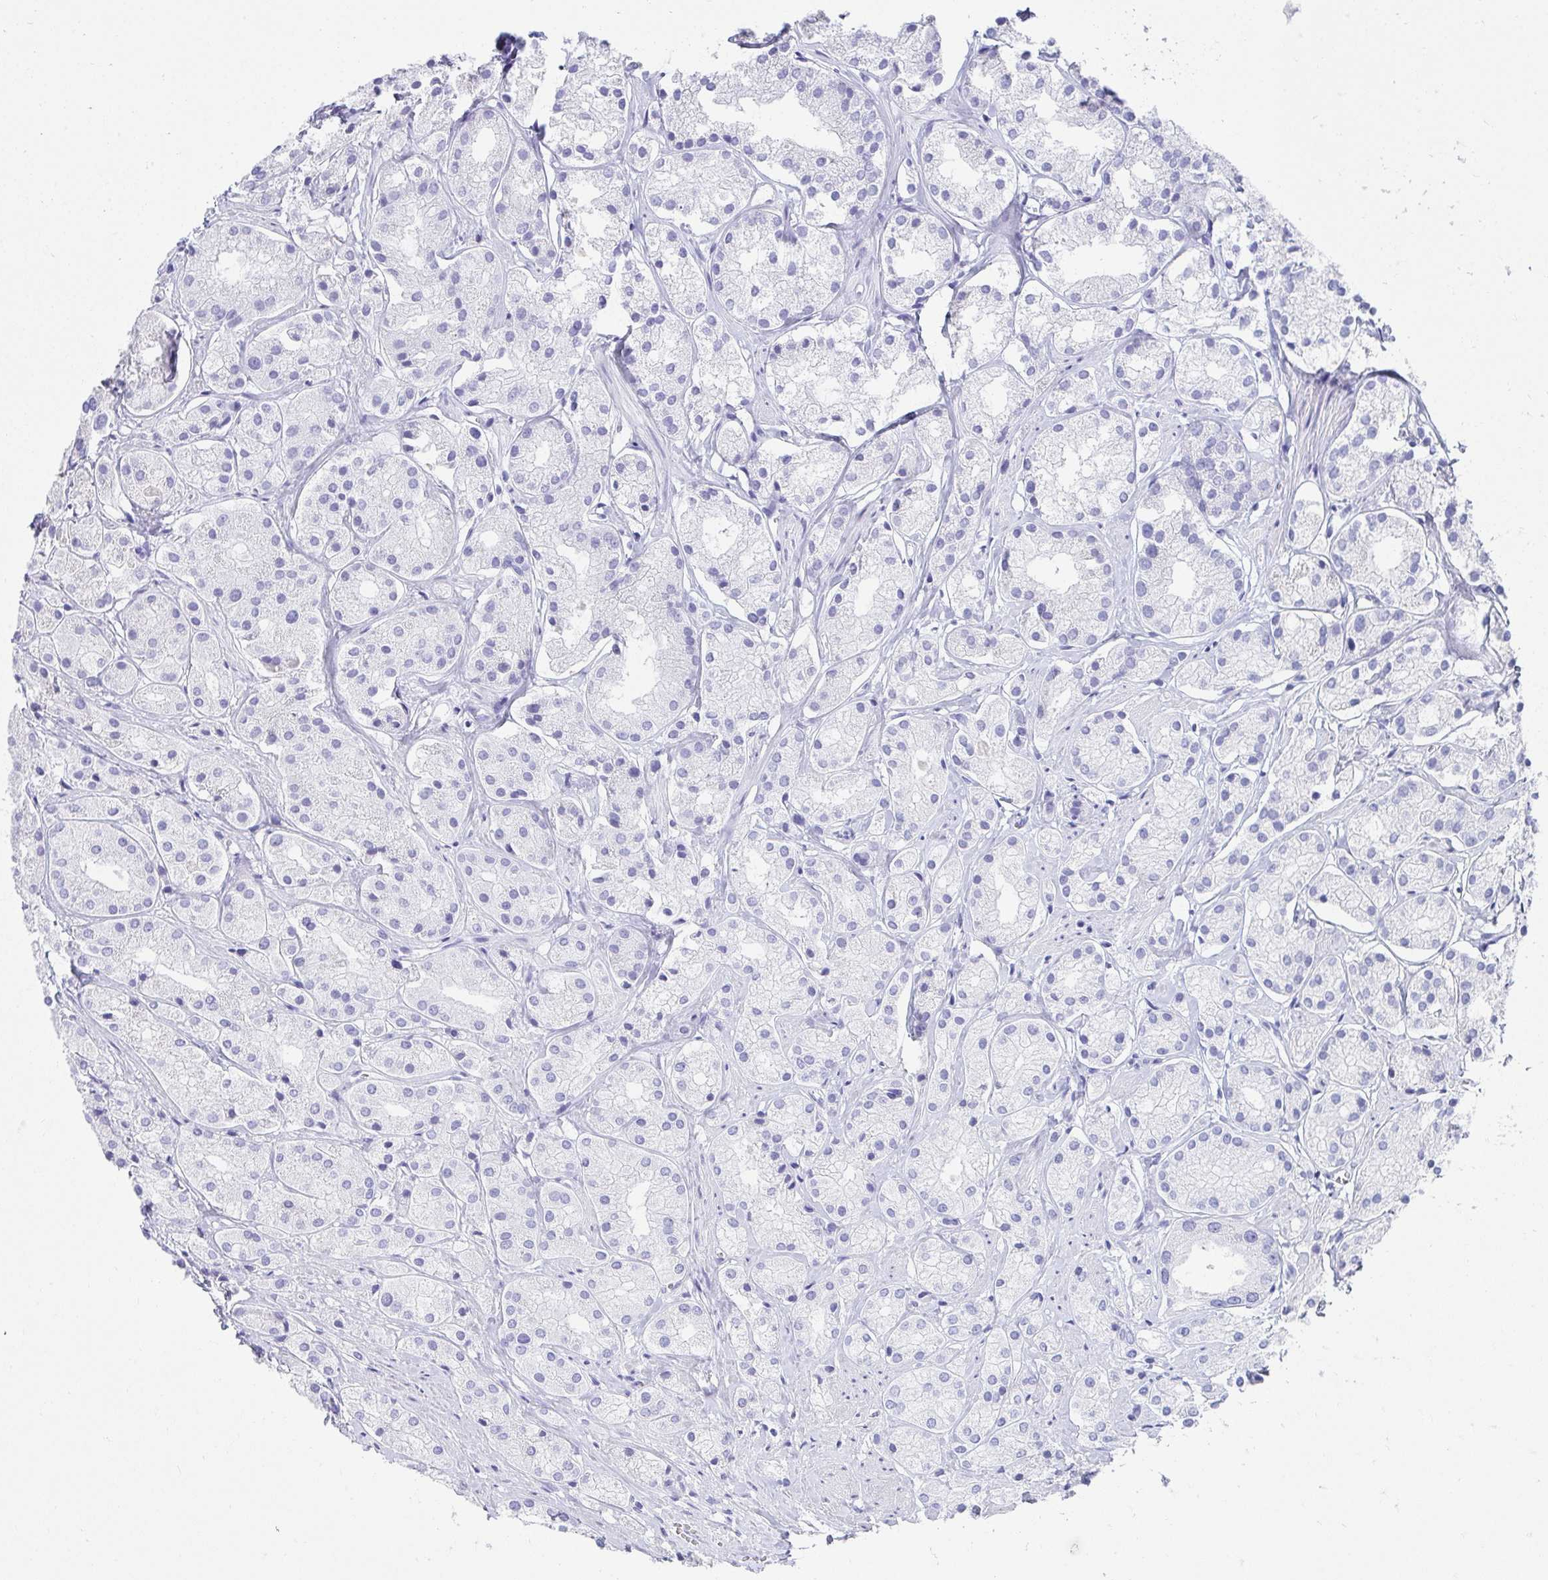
{"staining": {"intensity": "negative", "quantity": "none", "location": "none"}, "tissue": "prostate cancer", "cell_type": "Tumor cells", "image_type": "cancer", "snomed": [{"axis": "morphology", "description": "Adenocarcinoma, Low grade"}, {"axis": "topography", "description": "Prostate"}], "caption": "The histopathology image reveals no significant expression in tumor cells of adenocarcinoma (low-grade) (prostate).", "gene": "SEC14L3", "patient": {"sex": "male", "age": 69}}